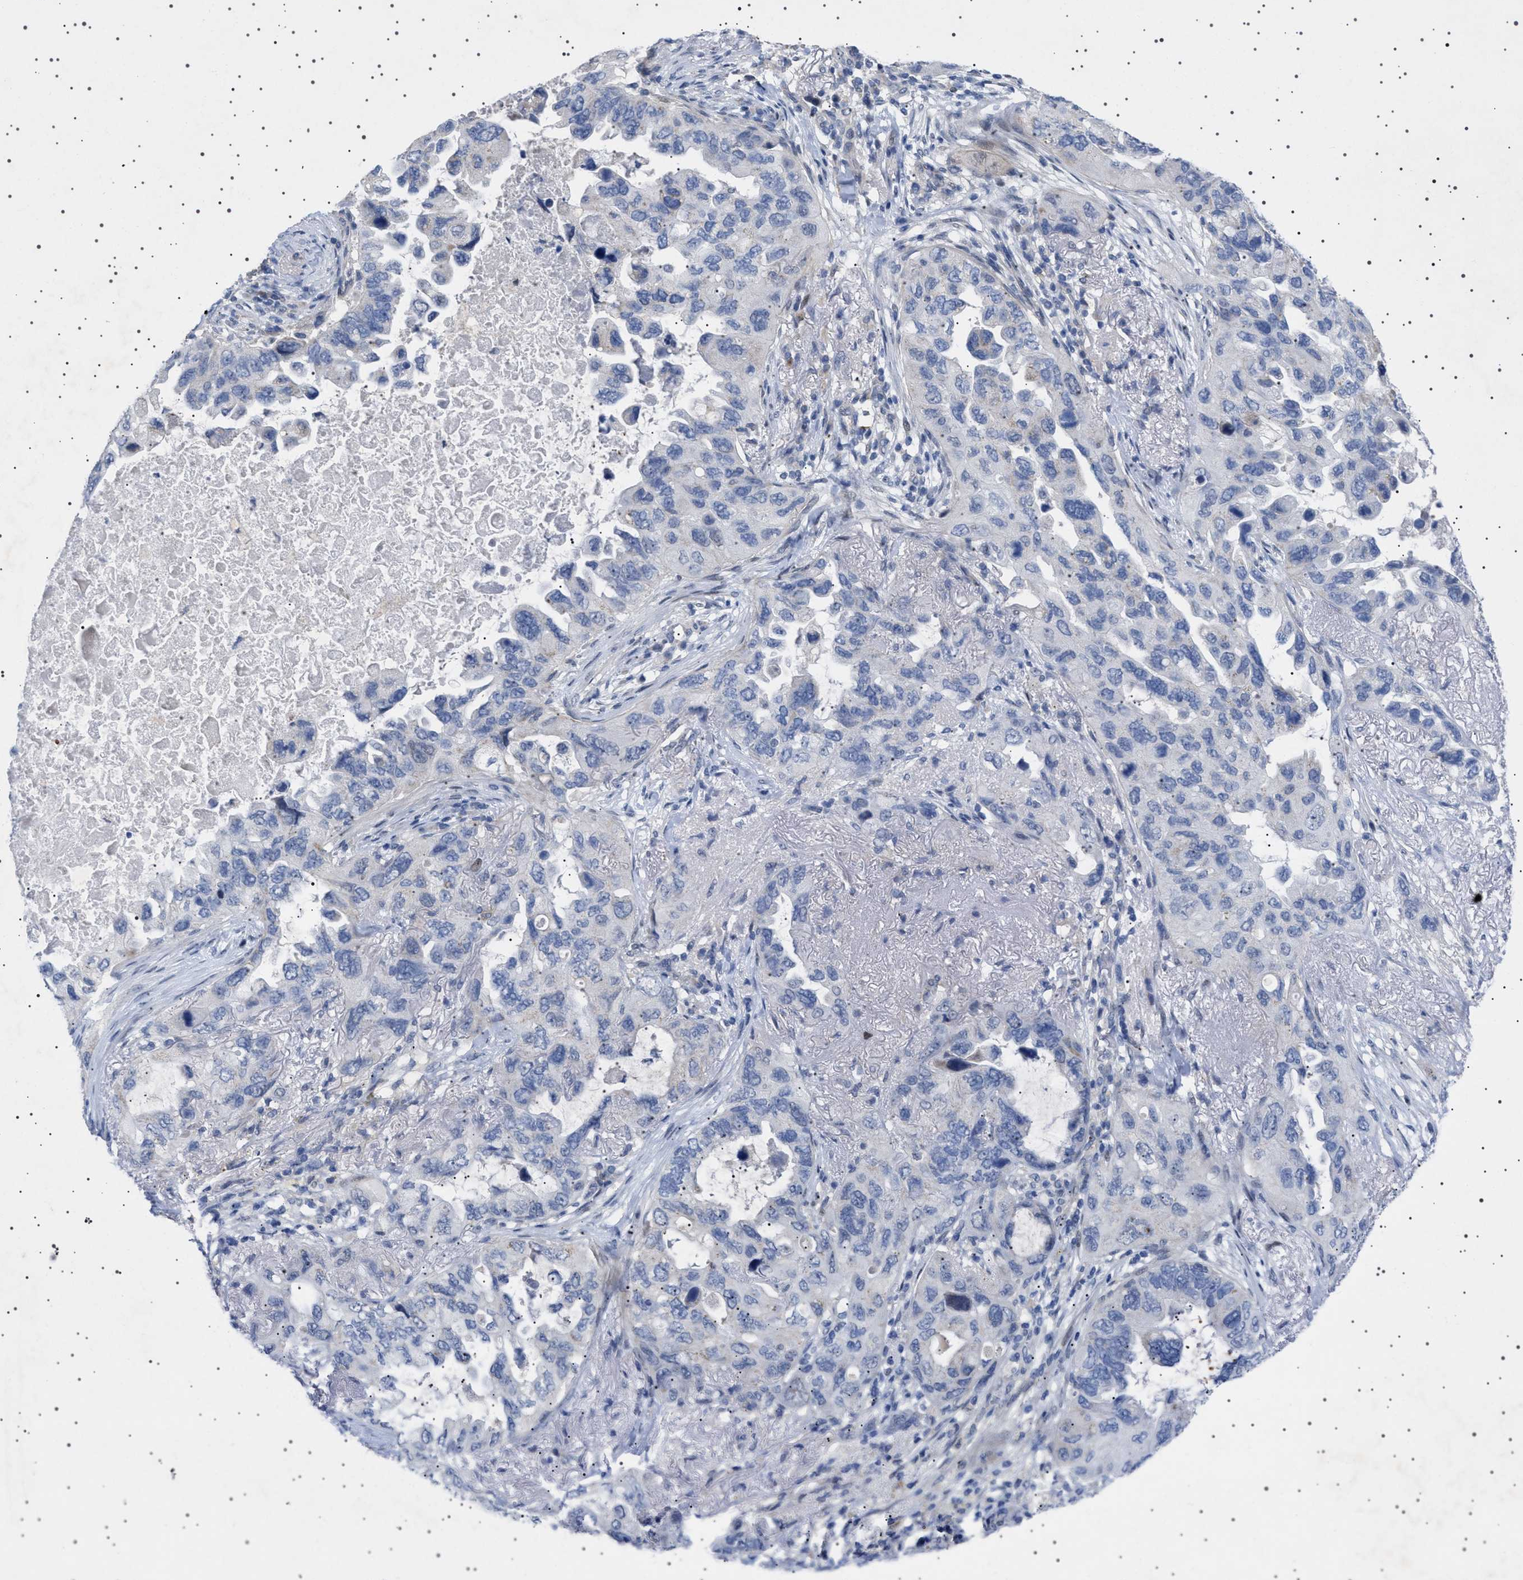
{"staining": {"intensity": "negative", "quantity": "none", "location": "none"}, "tissue": "lung cancer", "cell_type": "Tumor cells", "image_type": "cancer", "snomed": [{"axis": "morphology", "description": "Squamous cell carcinoma, NOS"}, {"axis": "topography", "description": "Lung"}], "caption": "This is an IHC histopathology image of lung squamous cell carcinoma. There is no expression in tumor cells.", "gene": "HTR1A", "patient": {"sex": "female", "age": 73}}